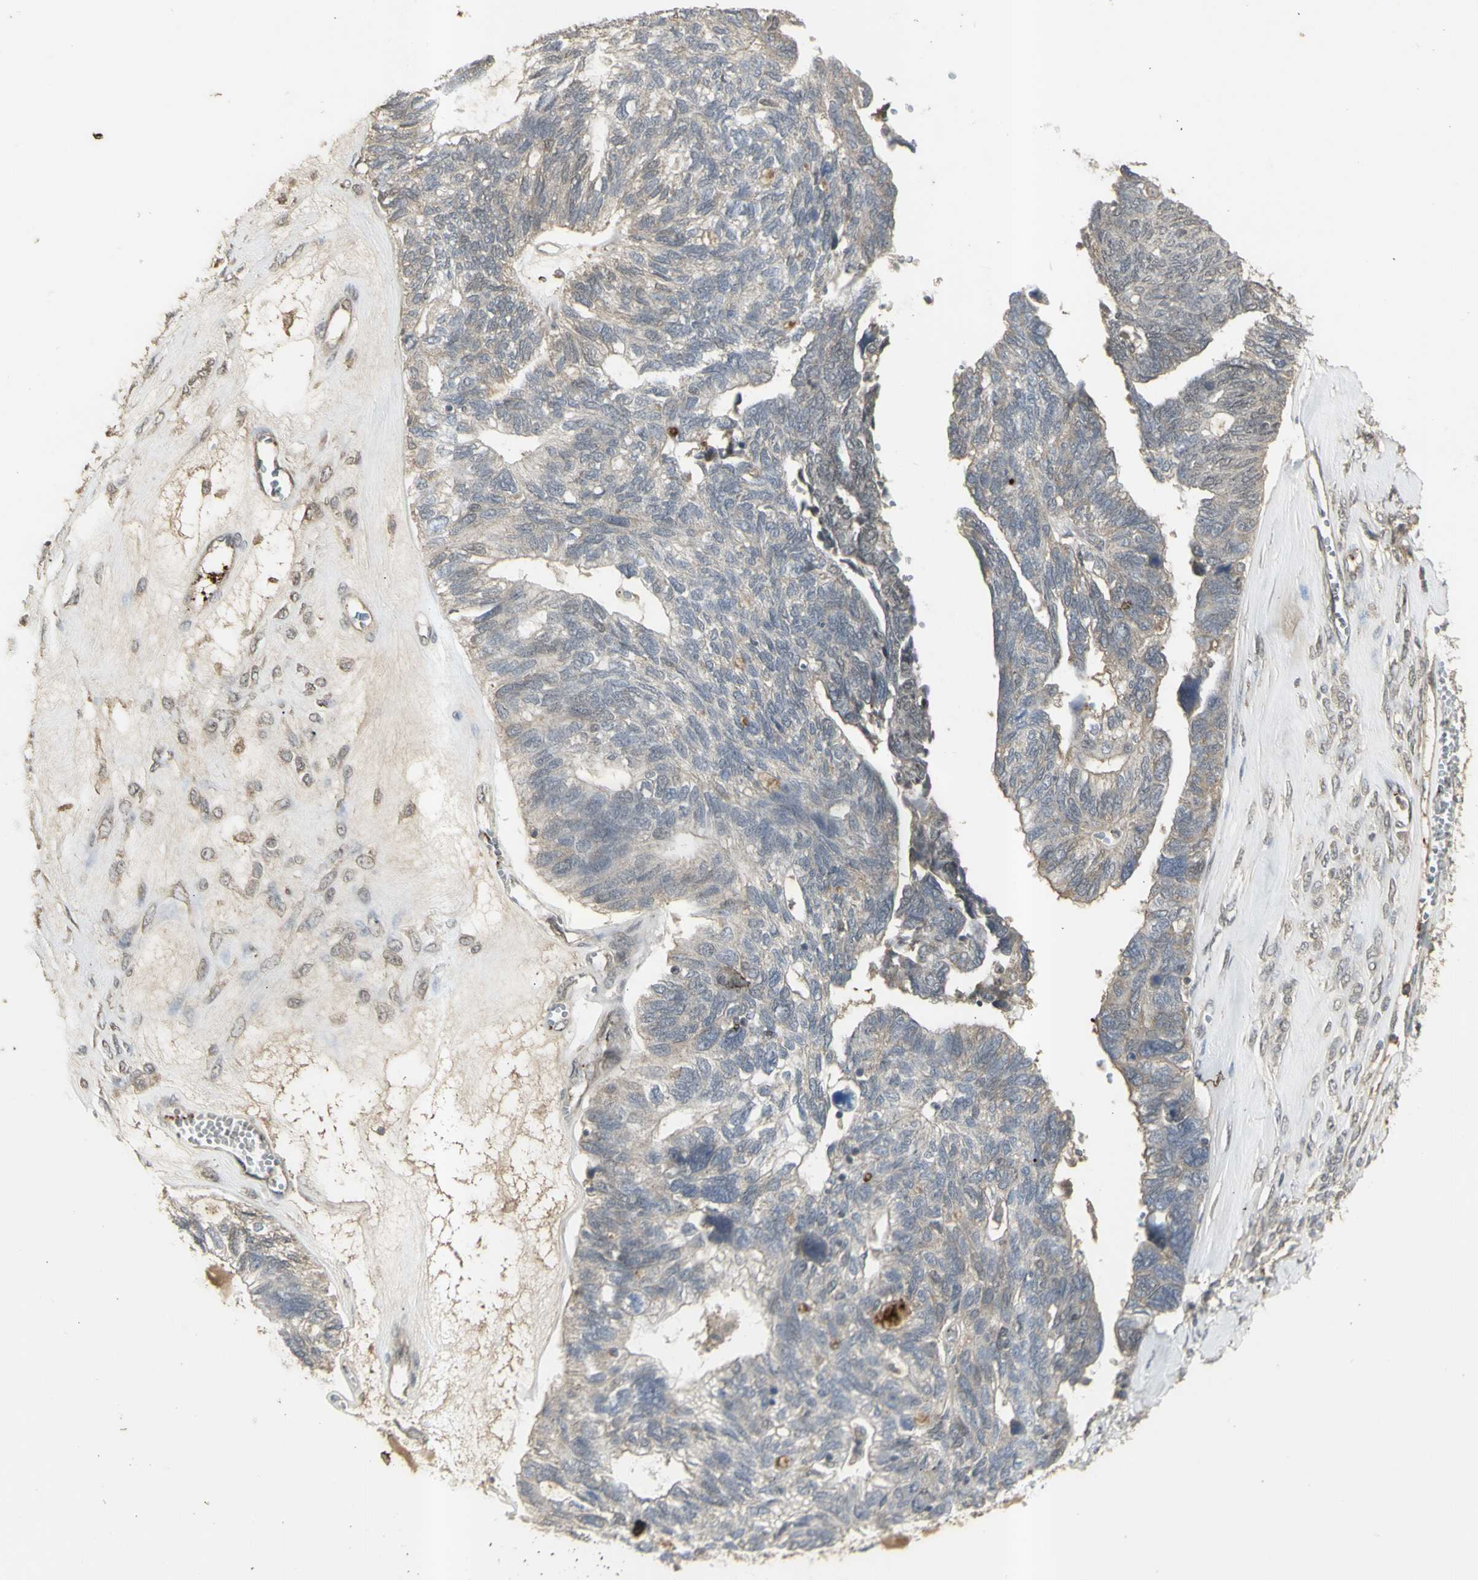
{"staining": {"intensity": "weak", "quantity": ">75%", "location": "cytoplasmic/membranous"}, "tissue": "ovarian cancer", "cell_type": "Tumor cells", "image_type": "cancer", "snomed": [{"axis": "morphology", "description": "Cystadenocarcinoma, serous, NOS"}, {"axis": "topography", "description": "Ovary"}], "caption": "The image demonstrates immunohistochemical staining of serous cystadenocarcinoma (ovarian). There is weak cytoplasmic/membranous staining is identified in about >75% of tumor cells. The staining was performed using DAB to visualize the protein expression in brown, while the nuclei were stained in blue with hematoxylin (Magnification: 20x).", "gene": "ALOX12", "patient": {"sex": "female", "age": 79}}